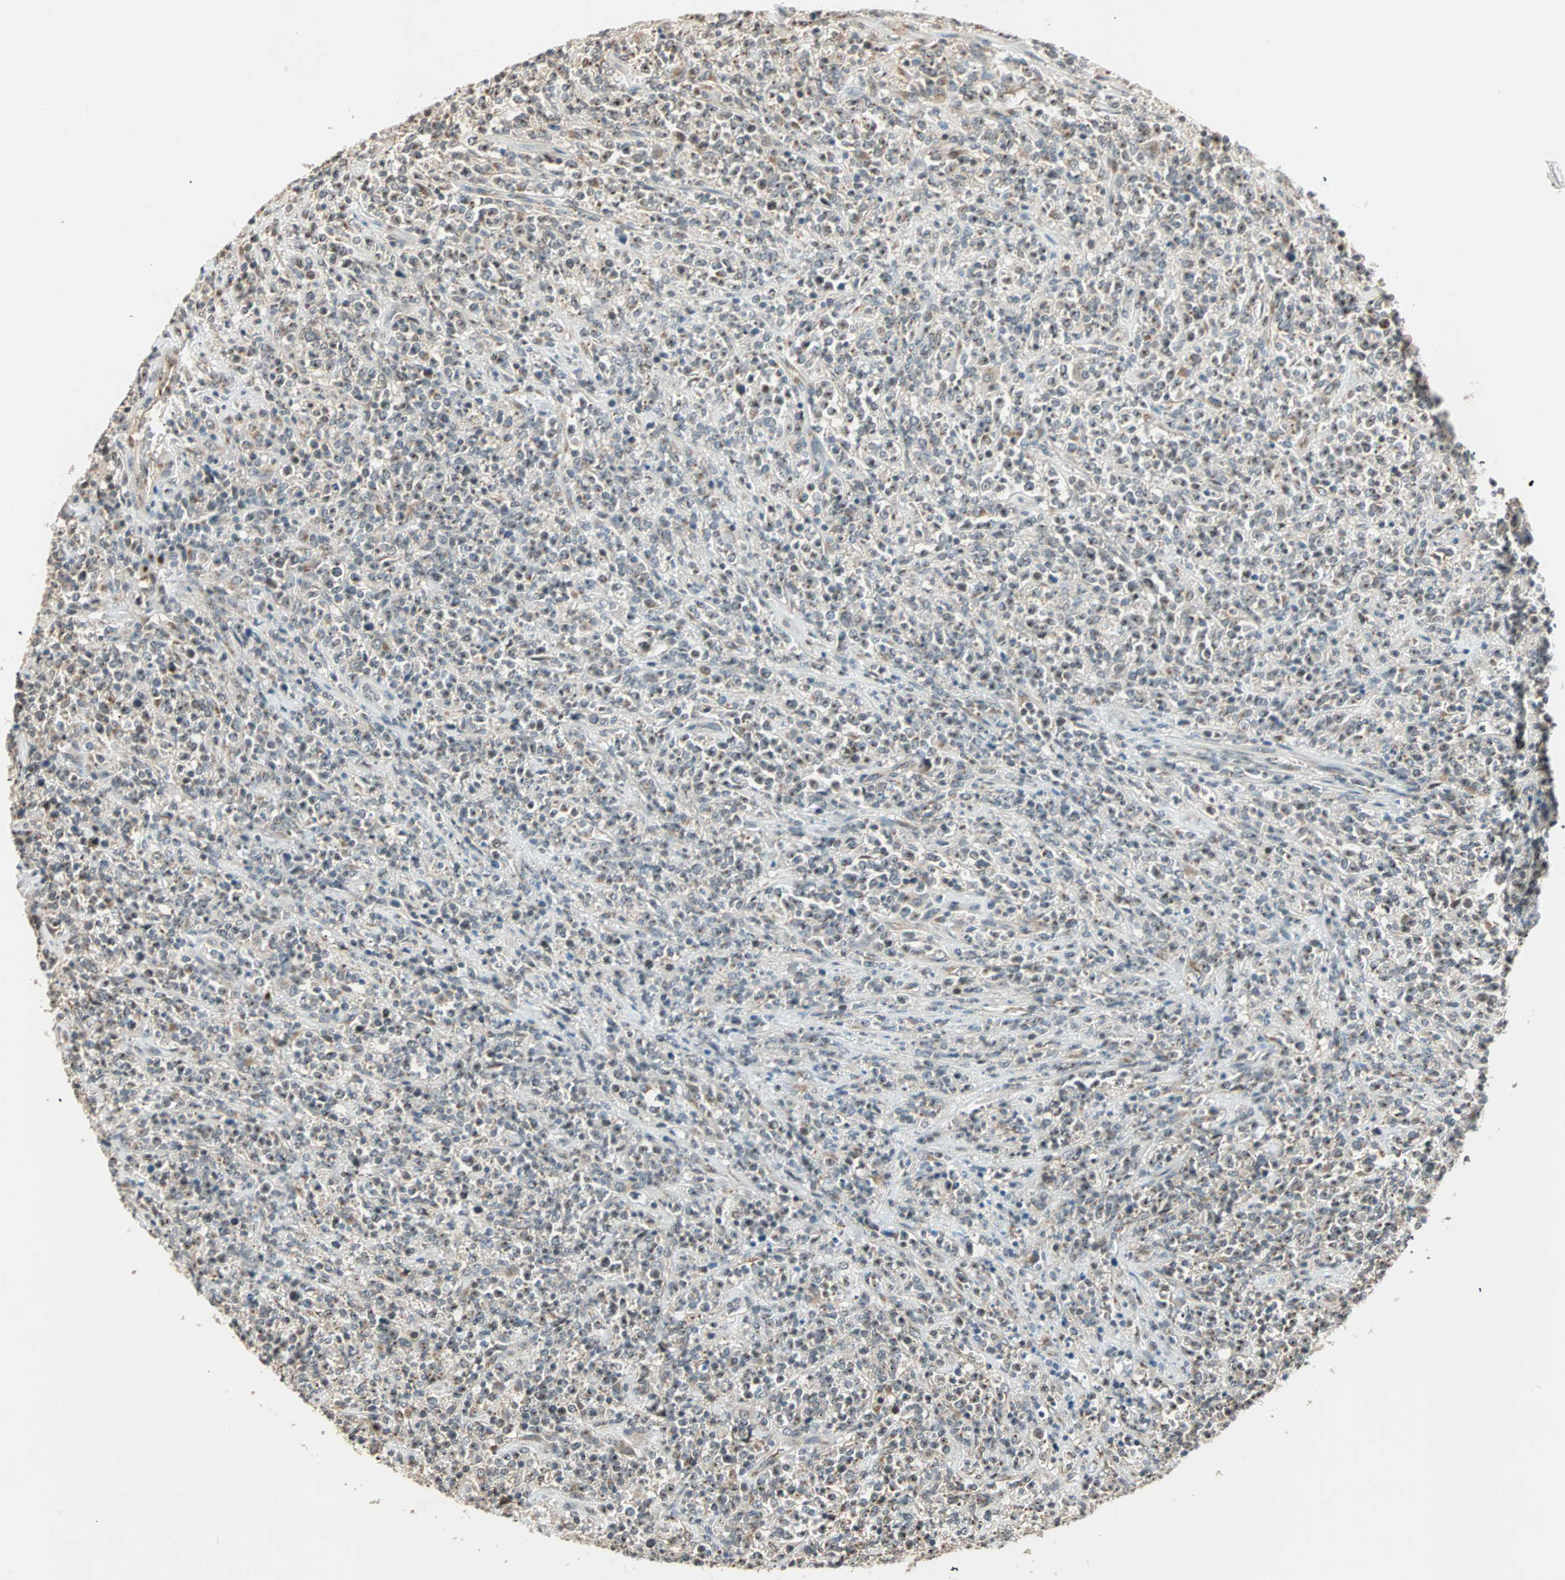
{"staining": {"intensity": "weak", "quantity": "<25%", "location": "cytoplasmic/membranous"}, "tissue": "lymphoma", "cell_type": "Tumor cells", "image_type": "cancer", "snomed": [{"axis": "morphology", "description": "Malignant lymphoma, non-Hodgkin's type, High grade"}, {"axis": "topography", "description": "Soft tissue"}], "caption": "This is an immunohistochemistry image of lymphoma. There is no positivity in tumor cells.", "gene": "PRDM2", "patient": {"sex": "male", "age": 18}}